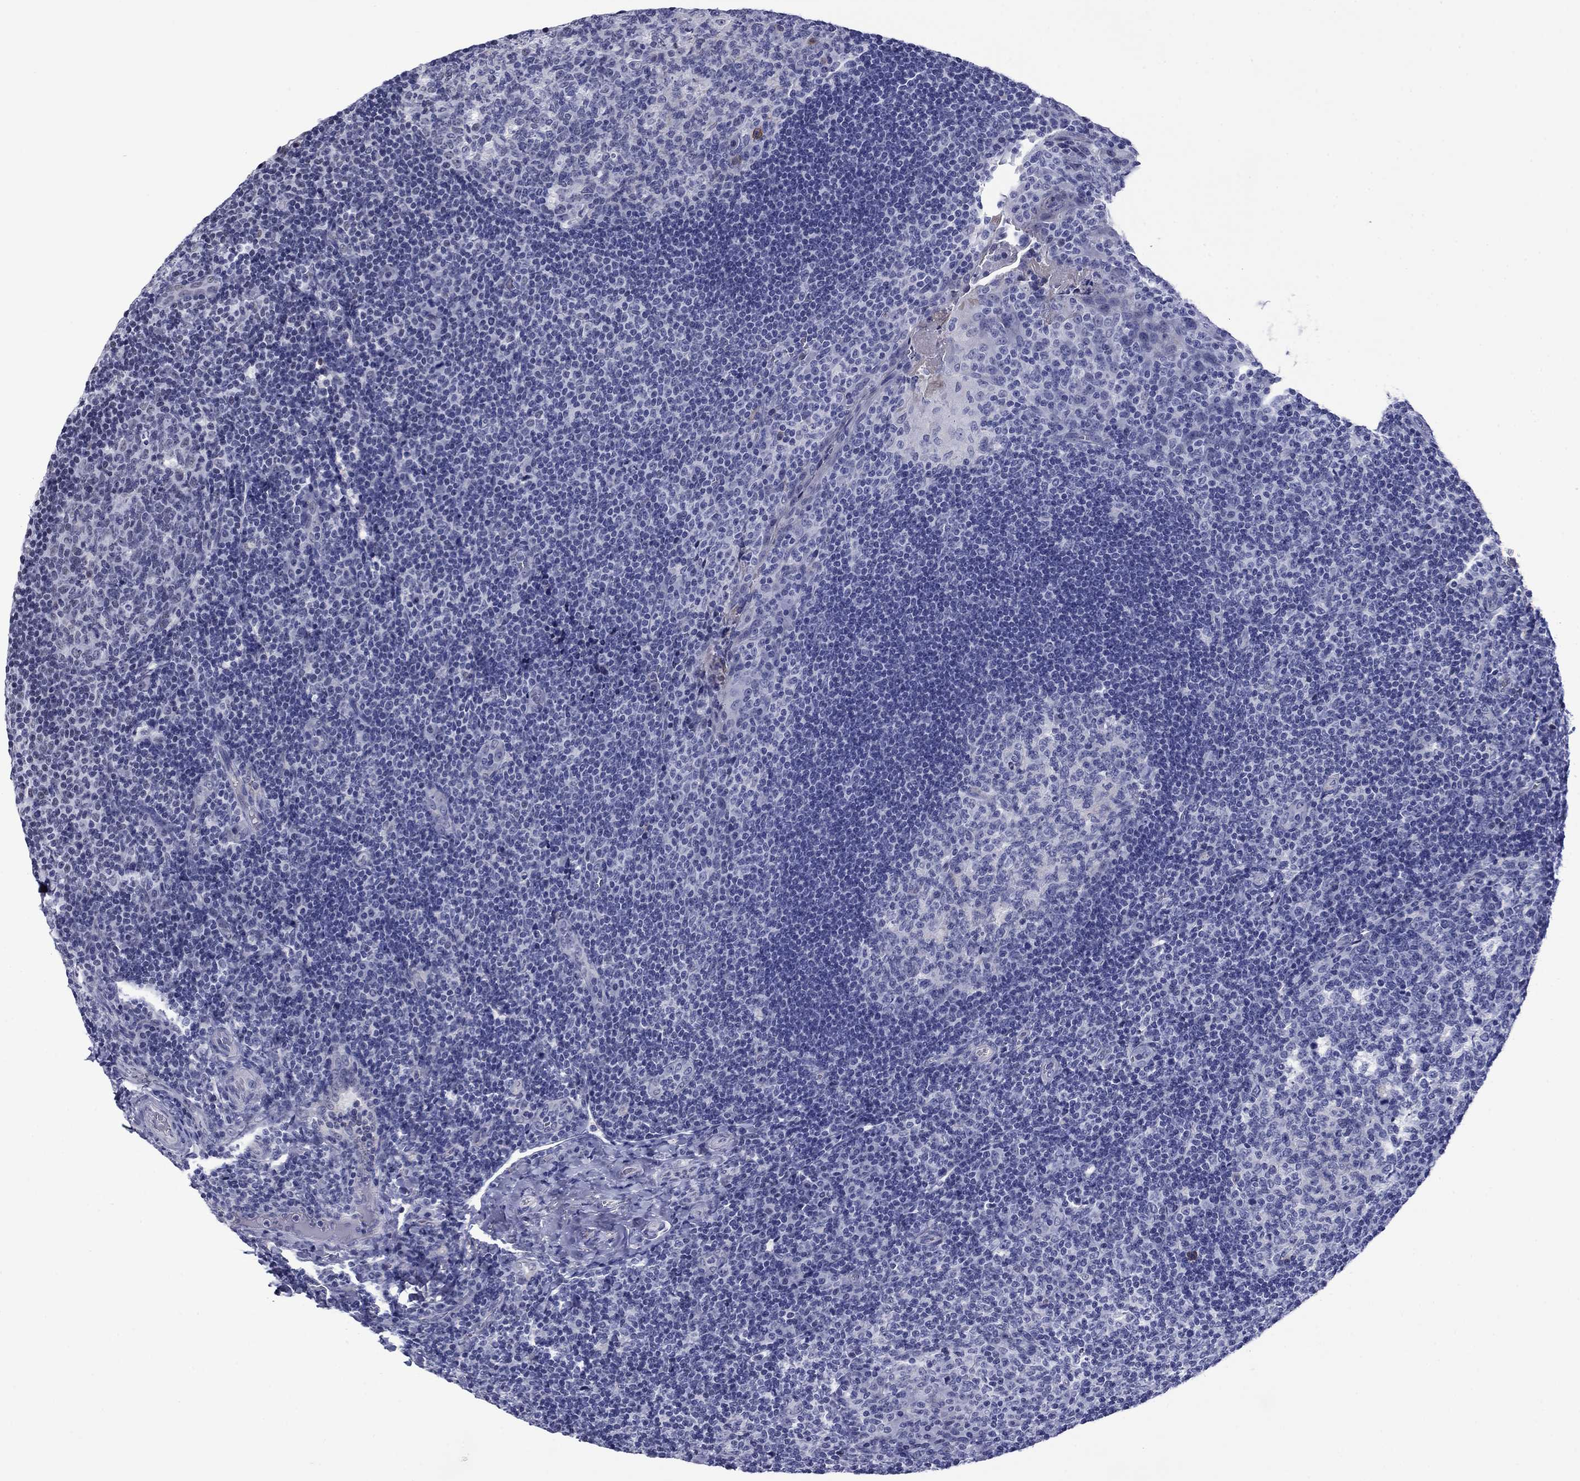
{"staining": {"intensity": "negative", "quantity": "none", "location": "none"}, "tissue": "tonsil", "cell_type": "Germinal center cells", "image_type": "normal", "snomed": [{"axis": "morphology", "description": "Normal tissue, NOS"}, {"axis": "topography", "description": "Tonsil"}], "caption": "Immunohistochemical staining of benign human tonsil shows no significant positivity in germinal center cells.", "gene": "APOA2", "patient": {"sex": "male", "age": 17}}